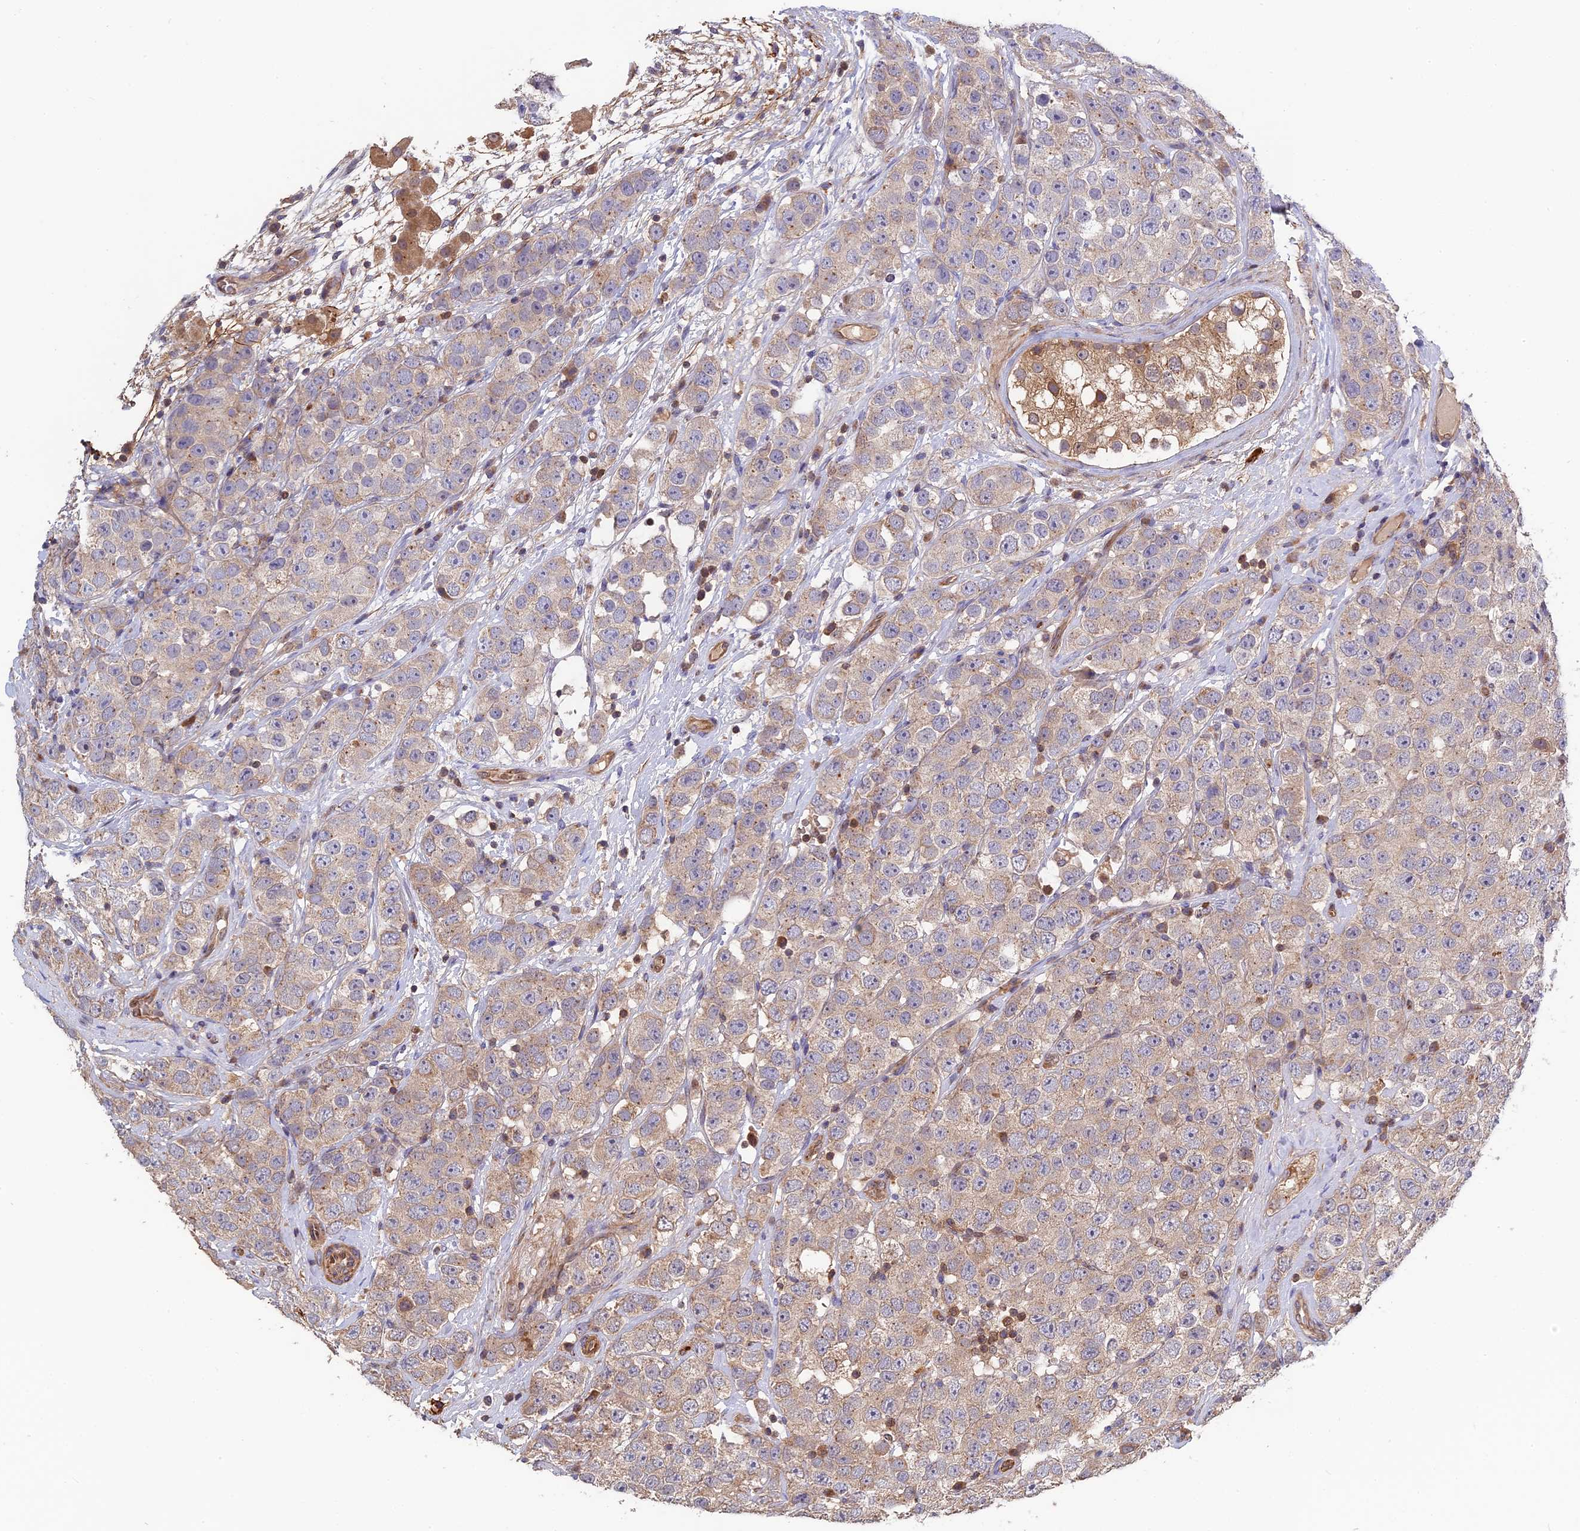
{"staining": {"intensity": "weak", "quantity": ">75%", "location": "cytoplasmic/membranous"}, "tissue": "testis cancer", "cell_type": "Tumor cells", "image_type": "cancer", "snomed": [{"axis": "morphology", "description": "Seminoma, NOS"}, {"axis": "topography", "description": "Testis"}], "caption": "Brown immunohistochemical staining in testis cancer displays weak cytoplasmic/membranous expression in approximately >75% of tumor cells. (DAB (3,3'-diaminobenzidine) IHC with brightfield microscopy, high magnification).", "gene": "RPIA", "patient": {"sex": "male", "age": 28}}